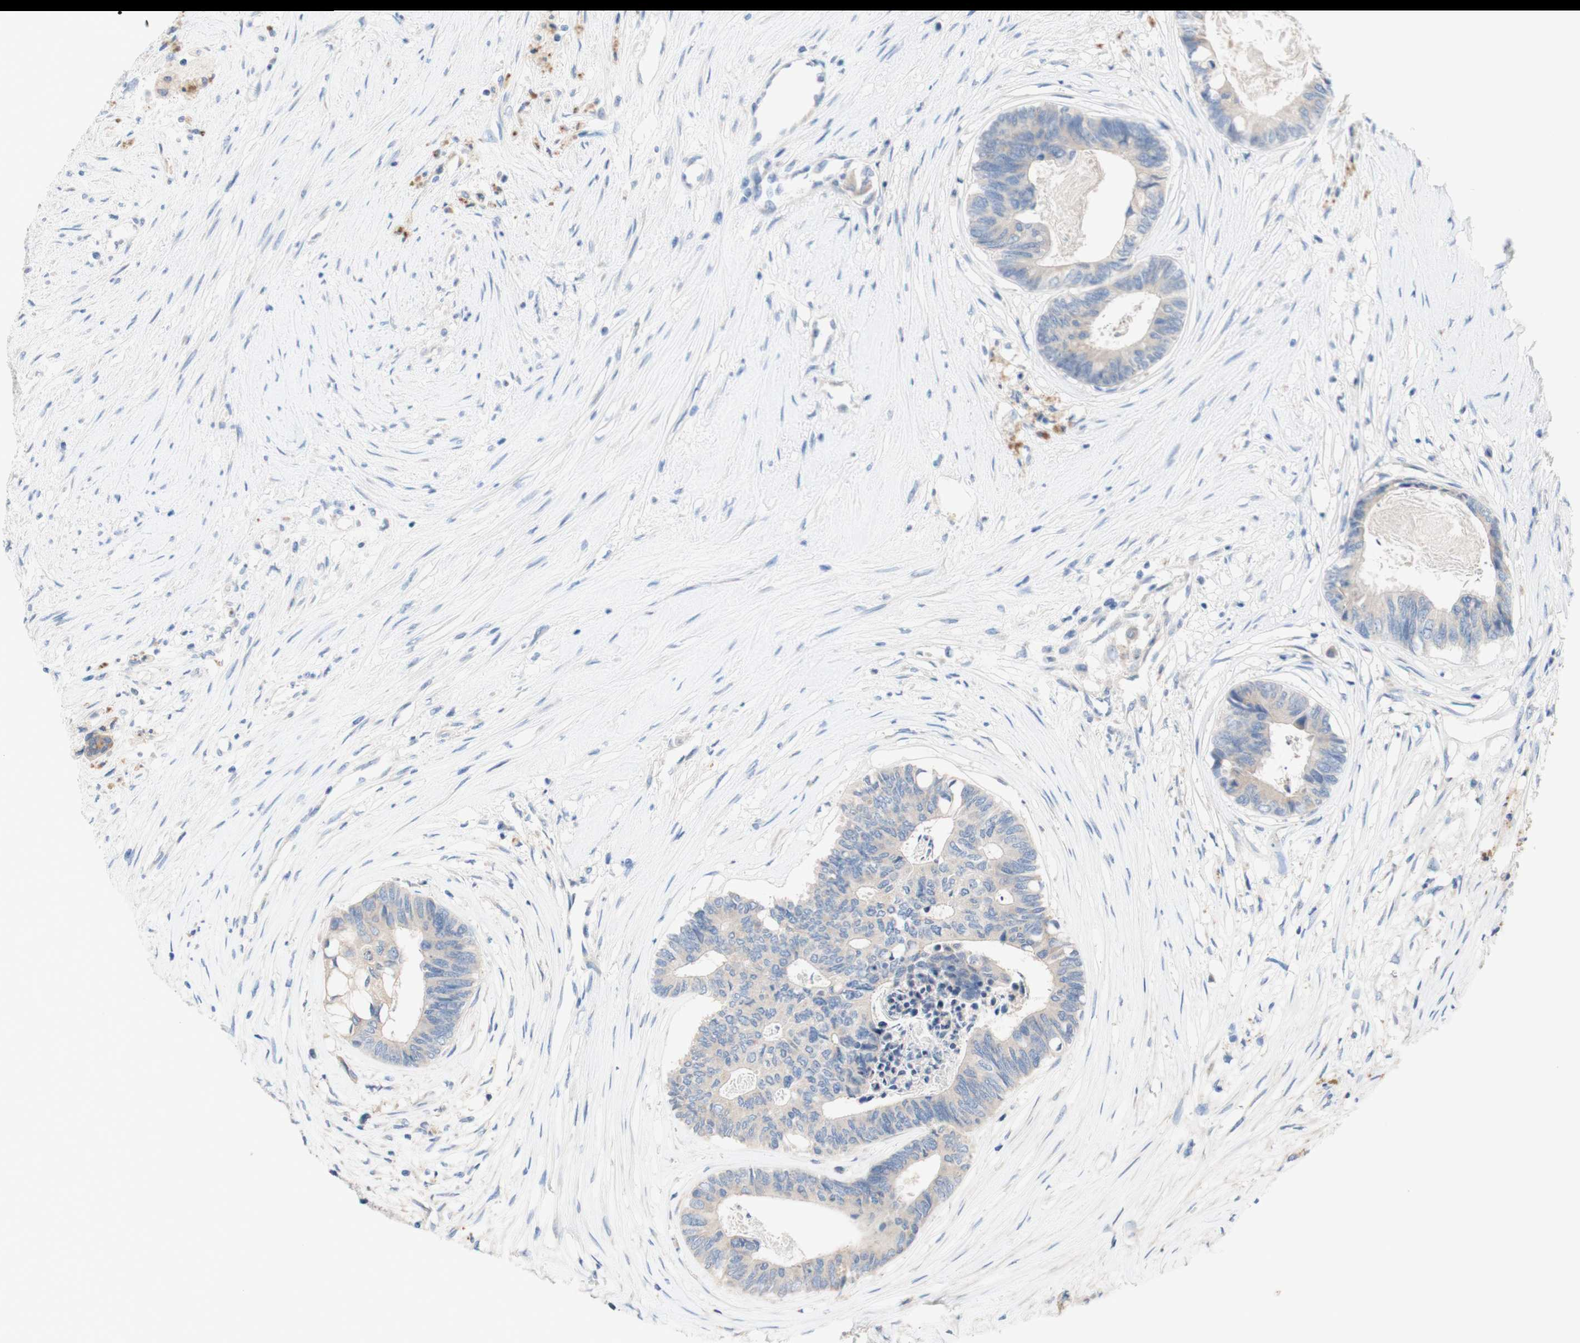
{"staining": {"intensity": "weak", "quantity": ">75%", "location": "cytoplasmic/membranous"}, "tissue": "colorectal cancer", "cell_type": "Tumor cells", "image_type": "cancer", "snomed": [{"axis": "morphology", "description": "Adenocarcinoma, NOS"}, {"axis": "topography", "description": "Rectum"}], "caption": "Immunohistochemical staining of human colorectal adenocarcinoma exhibits weak cytoplasmic/membranous protein staining in about >75% of tumor cells. (DAB IHC with brightfield microscopy, high magnification).", "gene": "F3", "patient": {"sex": "male", "age": 63}}